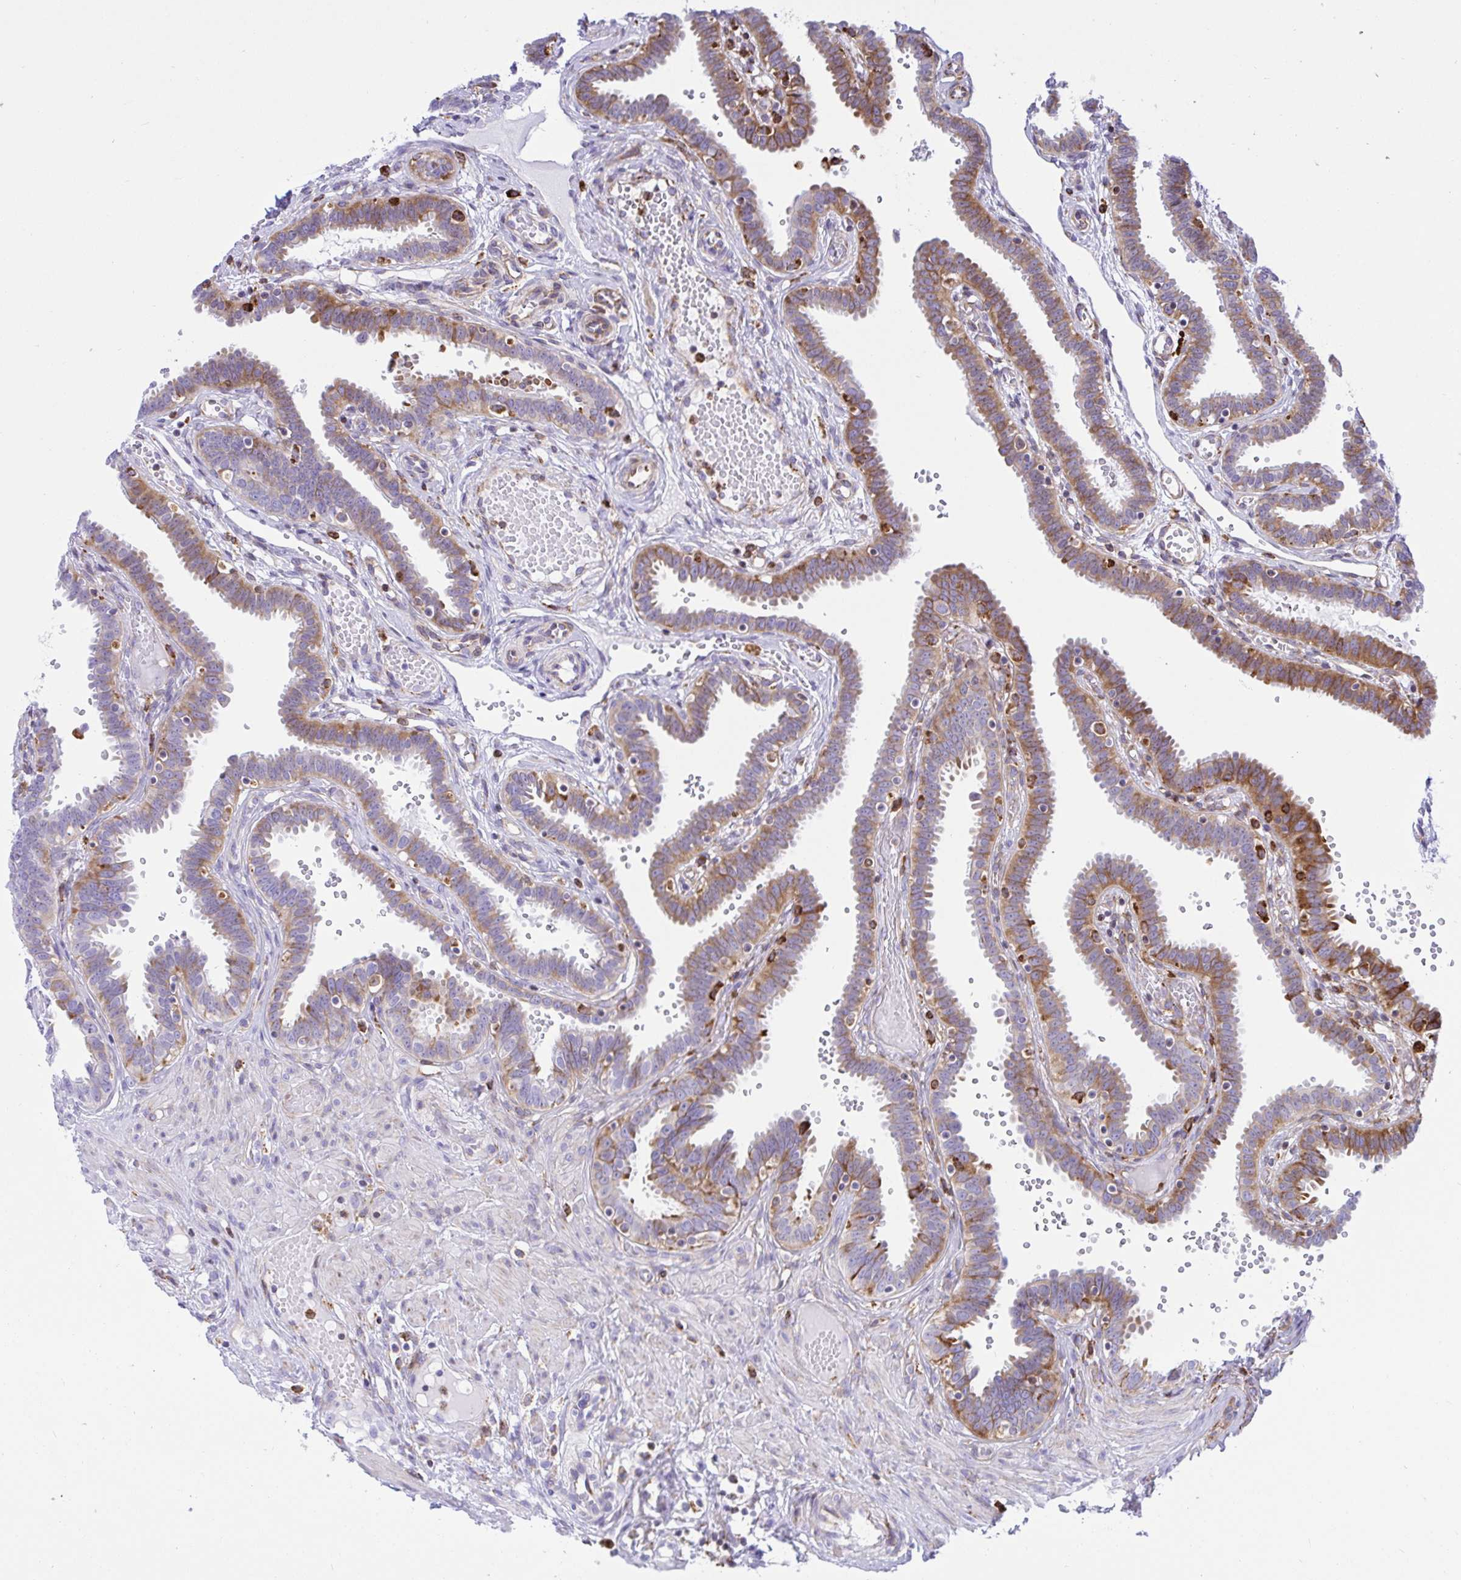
{"staining": {"intensity": "moderate", "quantity": "25%-75%", "location": "cytoplasmic/membranous"}, "tissue": "fallopian tube", "cell_type": "Glandular cells", "image_type": "normal", "snomed": [{"axis": "morphology", "description": "Normal tissue, NOS"}, {"axis": "topography", "description": "Fallopian tube"}], "caption": "This is a photomicrograph of IHC staining of benign fallopian tube, which shows moderate staining in the cytoplasmic/membranous of glandular cells.", "gene": "CLGN", "patient": {"sex": "female", "age": 37}}